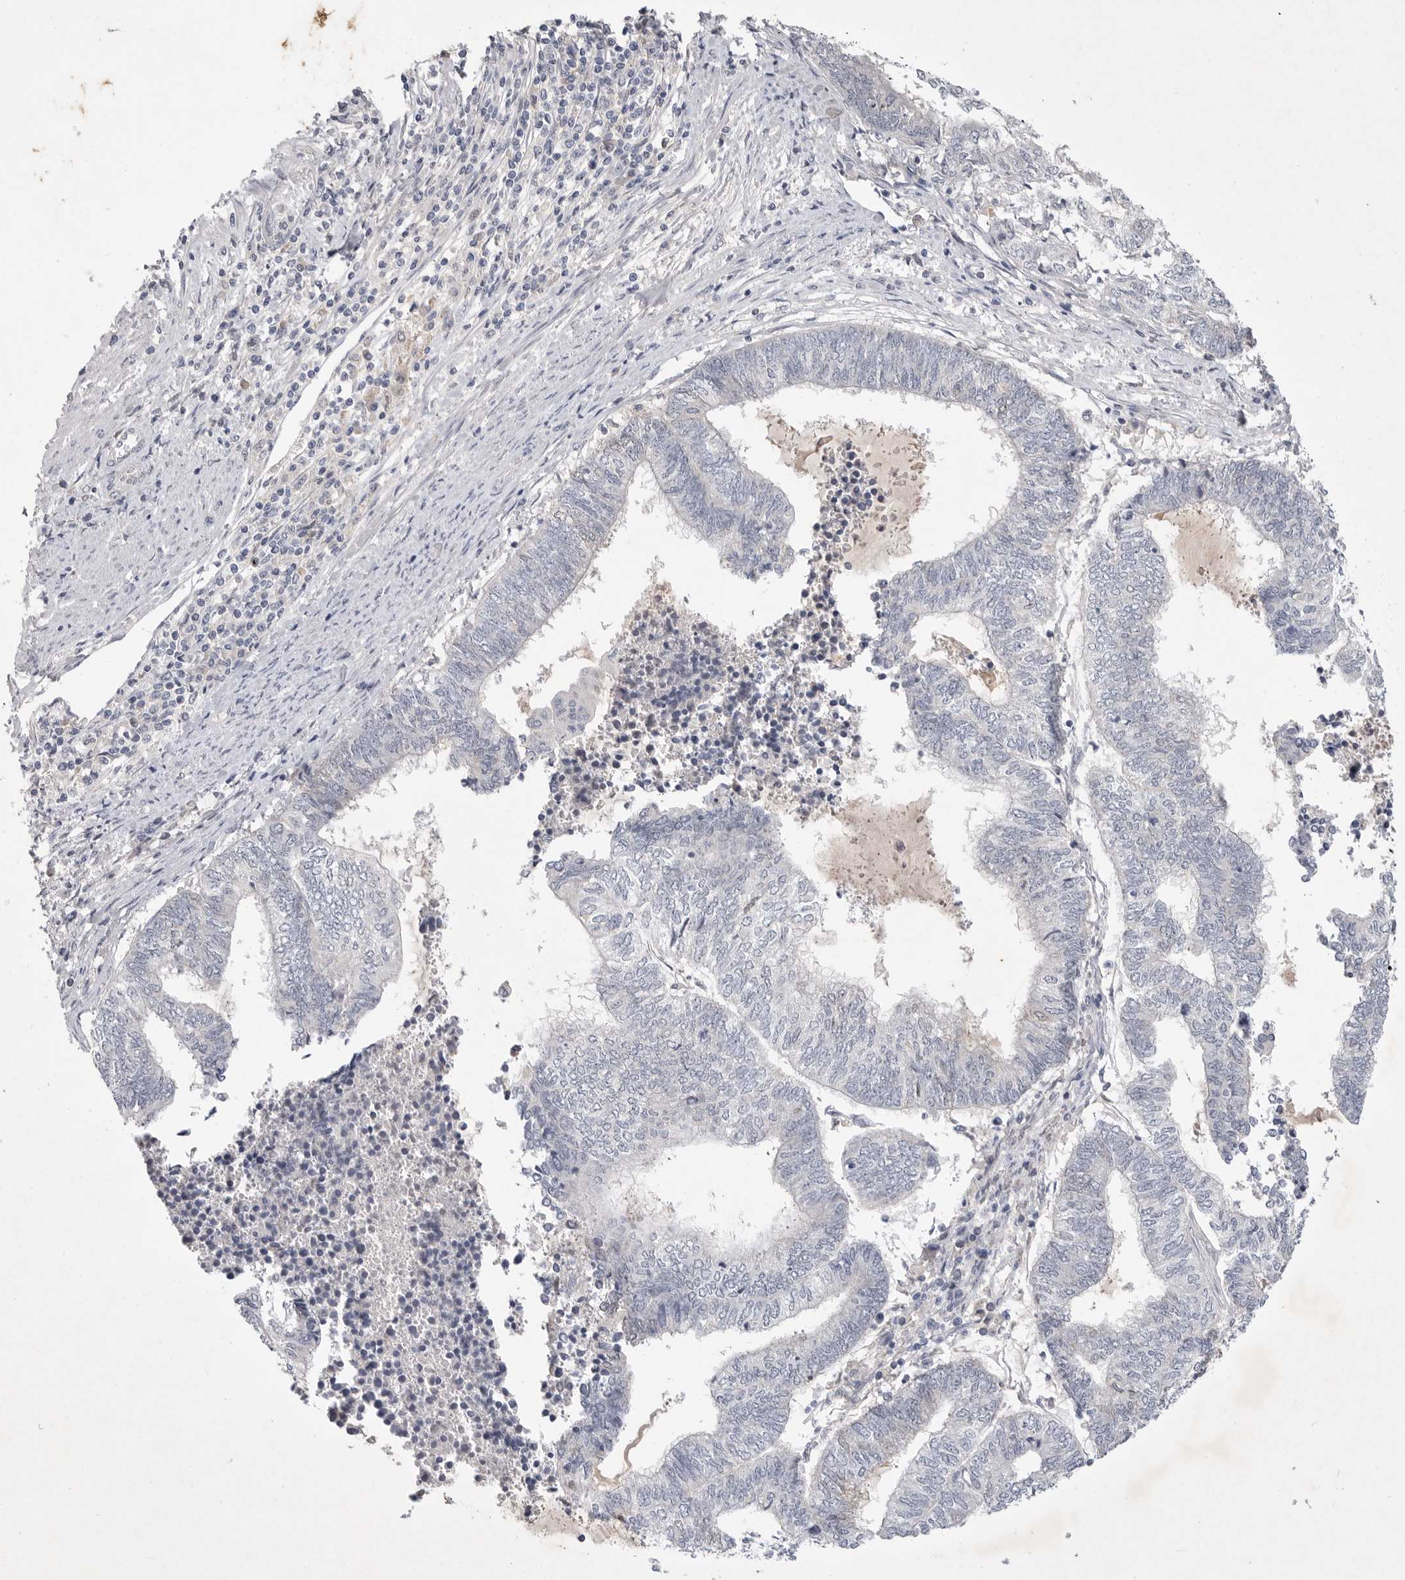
{"staining": {"intensity": "negative", "quantity": "none", "location": "none"}, "tissue": "endometrial cancer", "cell_type": "Tumor cells", "image_type": "cancer", "snomed": [{"axis": "morphology", "description": "Adenocarcinoma, NOS"}, {"axis": "topography", "description": "Uterus"}, {"axis": "topography", "description": "Endometrium"}], "caption": "Tumor cells show no significant protein staining in adenocarcinoma (endometrial).", "gene": "ITGAD", "patient": {"sex": "female", "age": 70}}